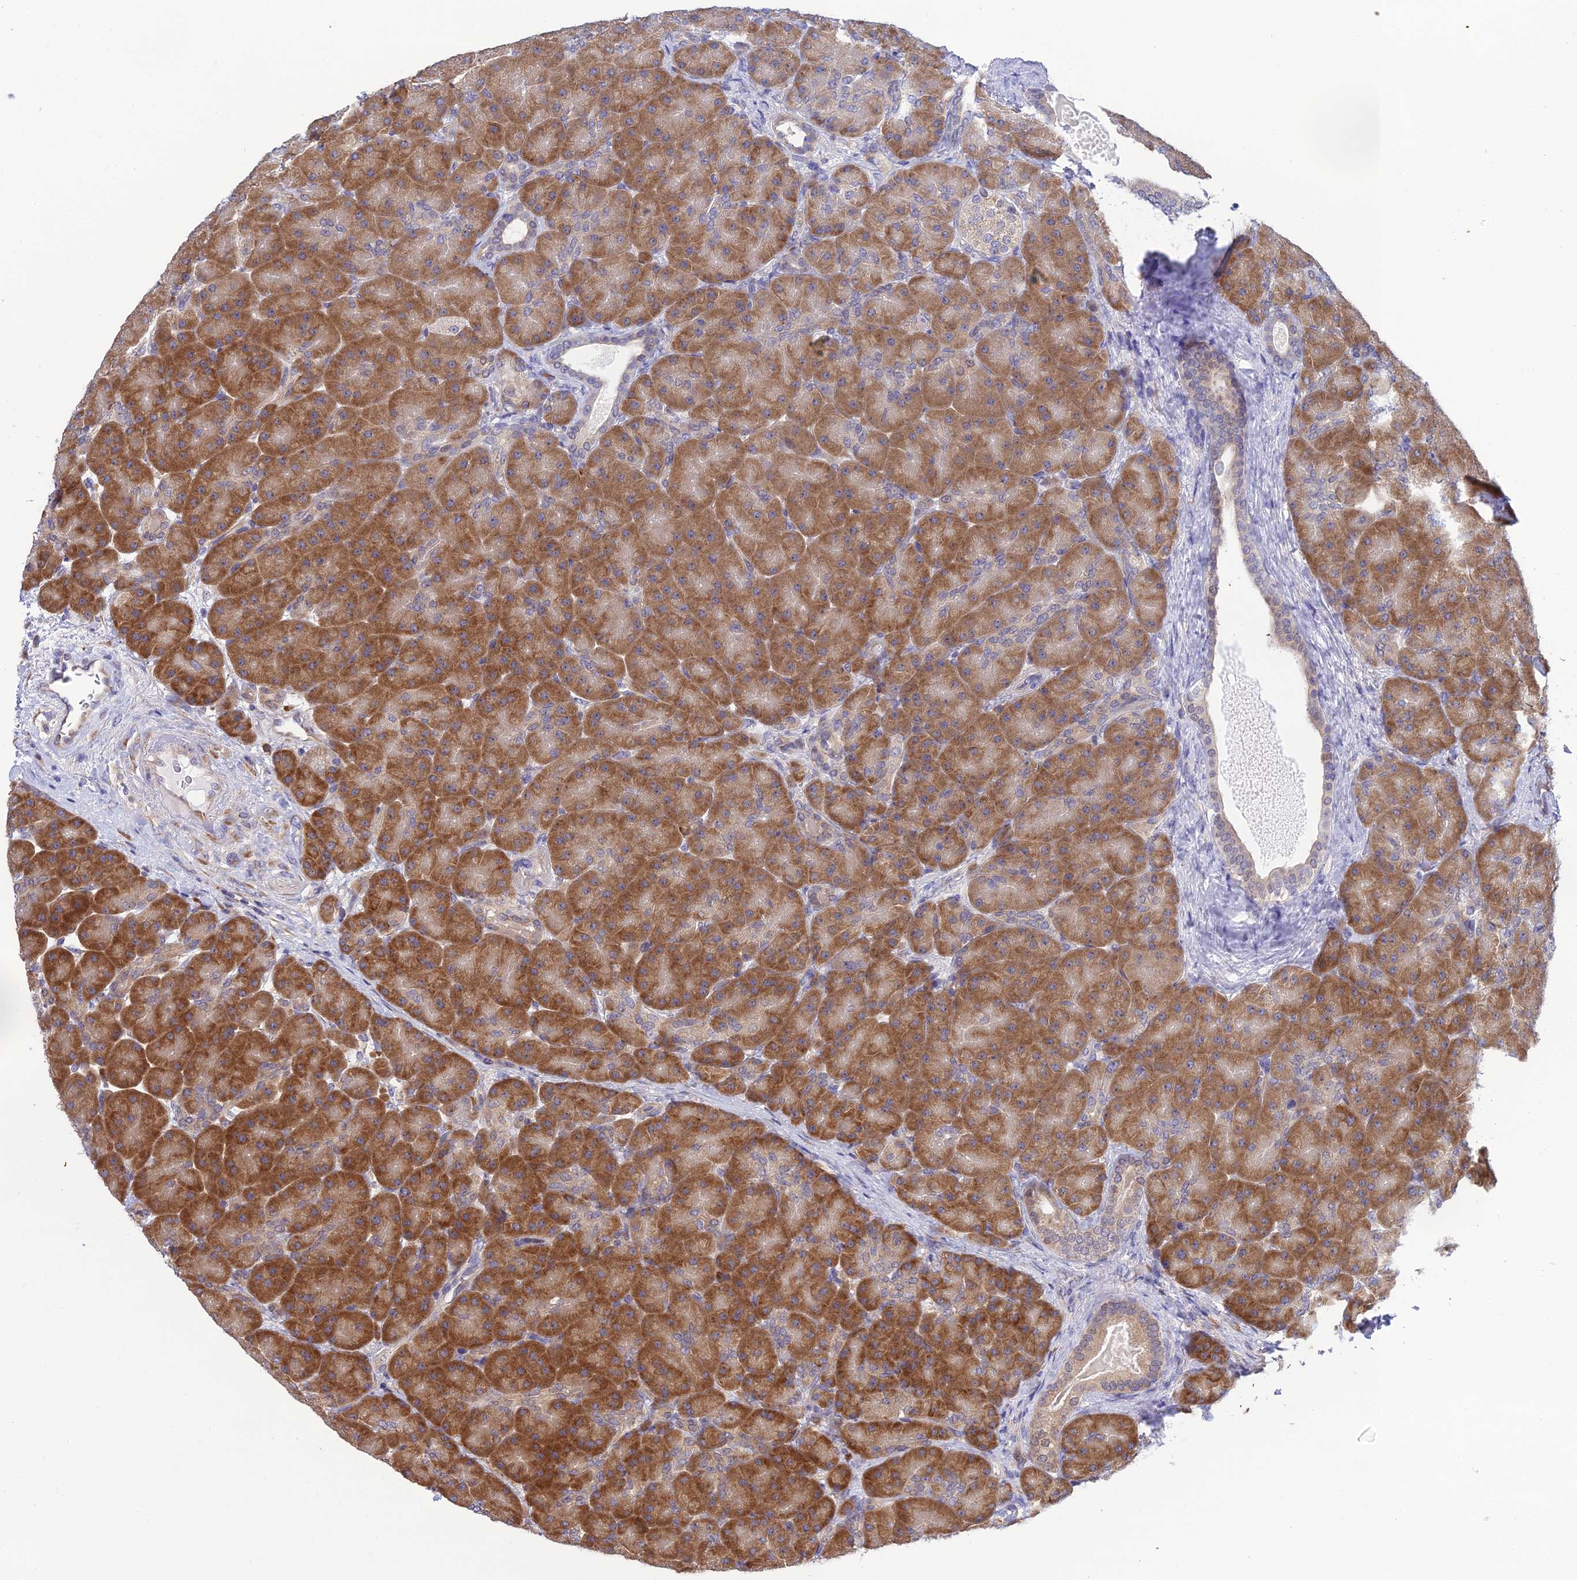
{"staining": {"intensity": "strong", "quantity": ">75%", "location": "cytoplasmic/membranous"}, "tissue": "pancreas", "cell_type": "Exocrine glandular cells", "image_type": "normal", "snomed": [{"axis": "morphology", "description": "Normal tissue, NOS"}, {"axis": "topography", "description": "Pancreas"}], "caption": "A photomicrograph showing strong cytoplasmic/membranous staining in about >75% of exocrine glandular cells in unremarkable pancreas, as visualized by brown immunohistochemical staining.", "gene": "CLCN7", "patient": {"sex": "male", "age": 66}}